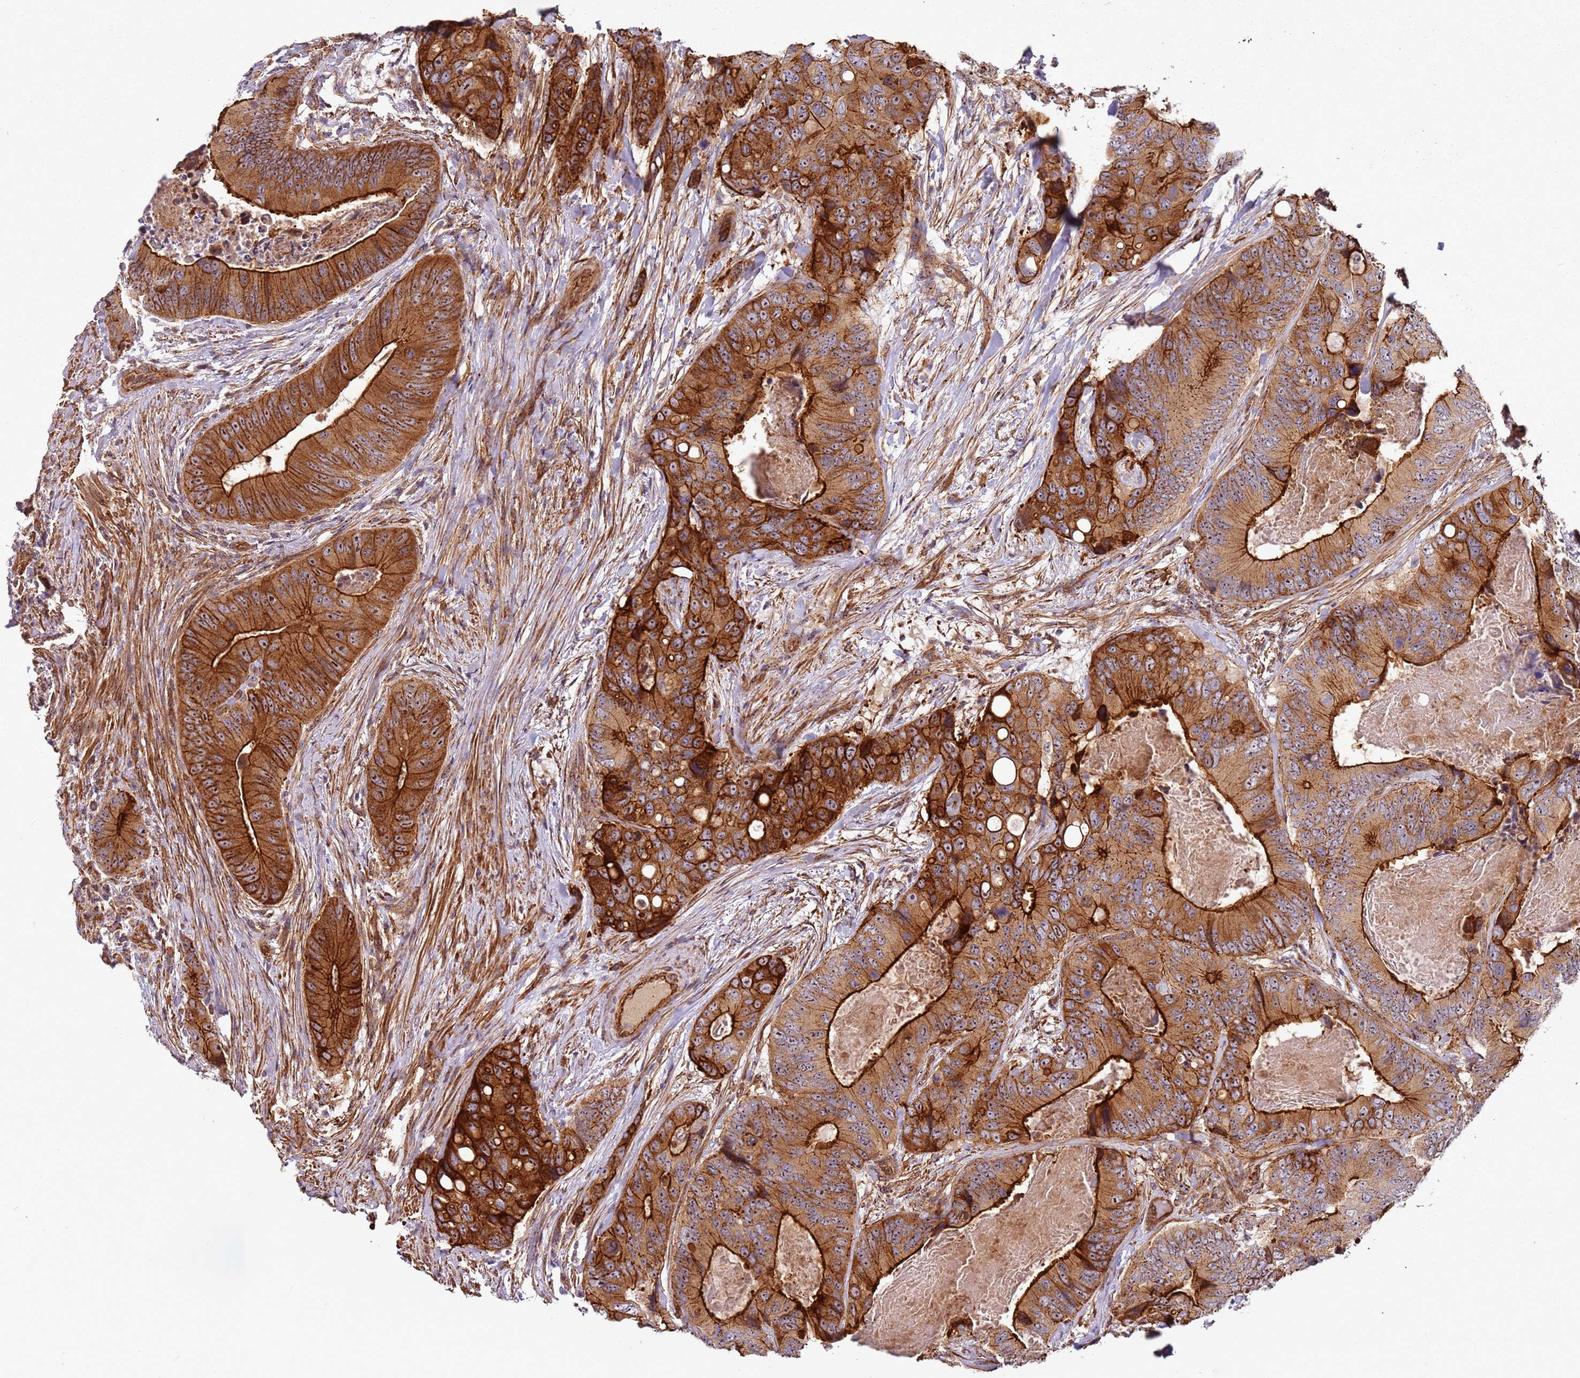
{"staining": {"intensity": "strong", "quantity": ">75%", "location": "cytoplasmic/membranous,nuclear"}, "tissue": "colorectal cancer", "cell_type": "Tumor cells", "image_type": "cancer", "snomed": [{"axis": "morphology", "description": "Adenocarcinoma, NOS"}, {"axis": "topography", "description": "Colon"}], "caption": "Immunohistochemical staining of colorectal adenocarcinoma reveals high levels of strong cytoplasmic/membranous and nuclear positivity in about >75% of tumor cells.", "gene": "C2CD4B", "patient": {"sex": "male", "age": 84}}